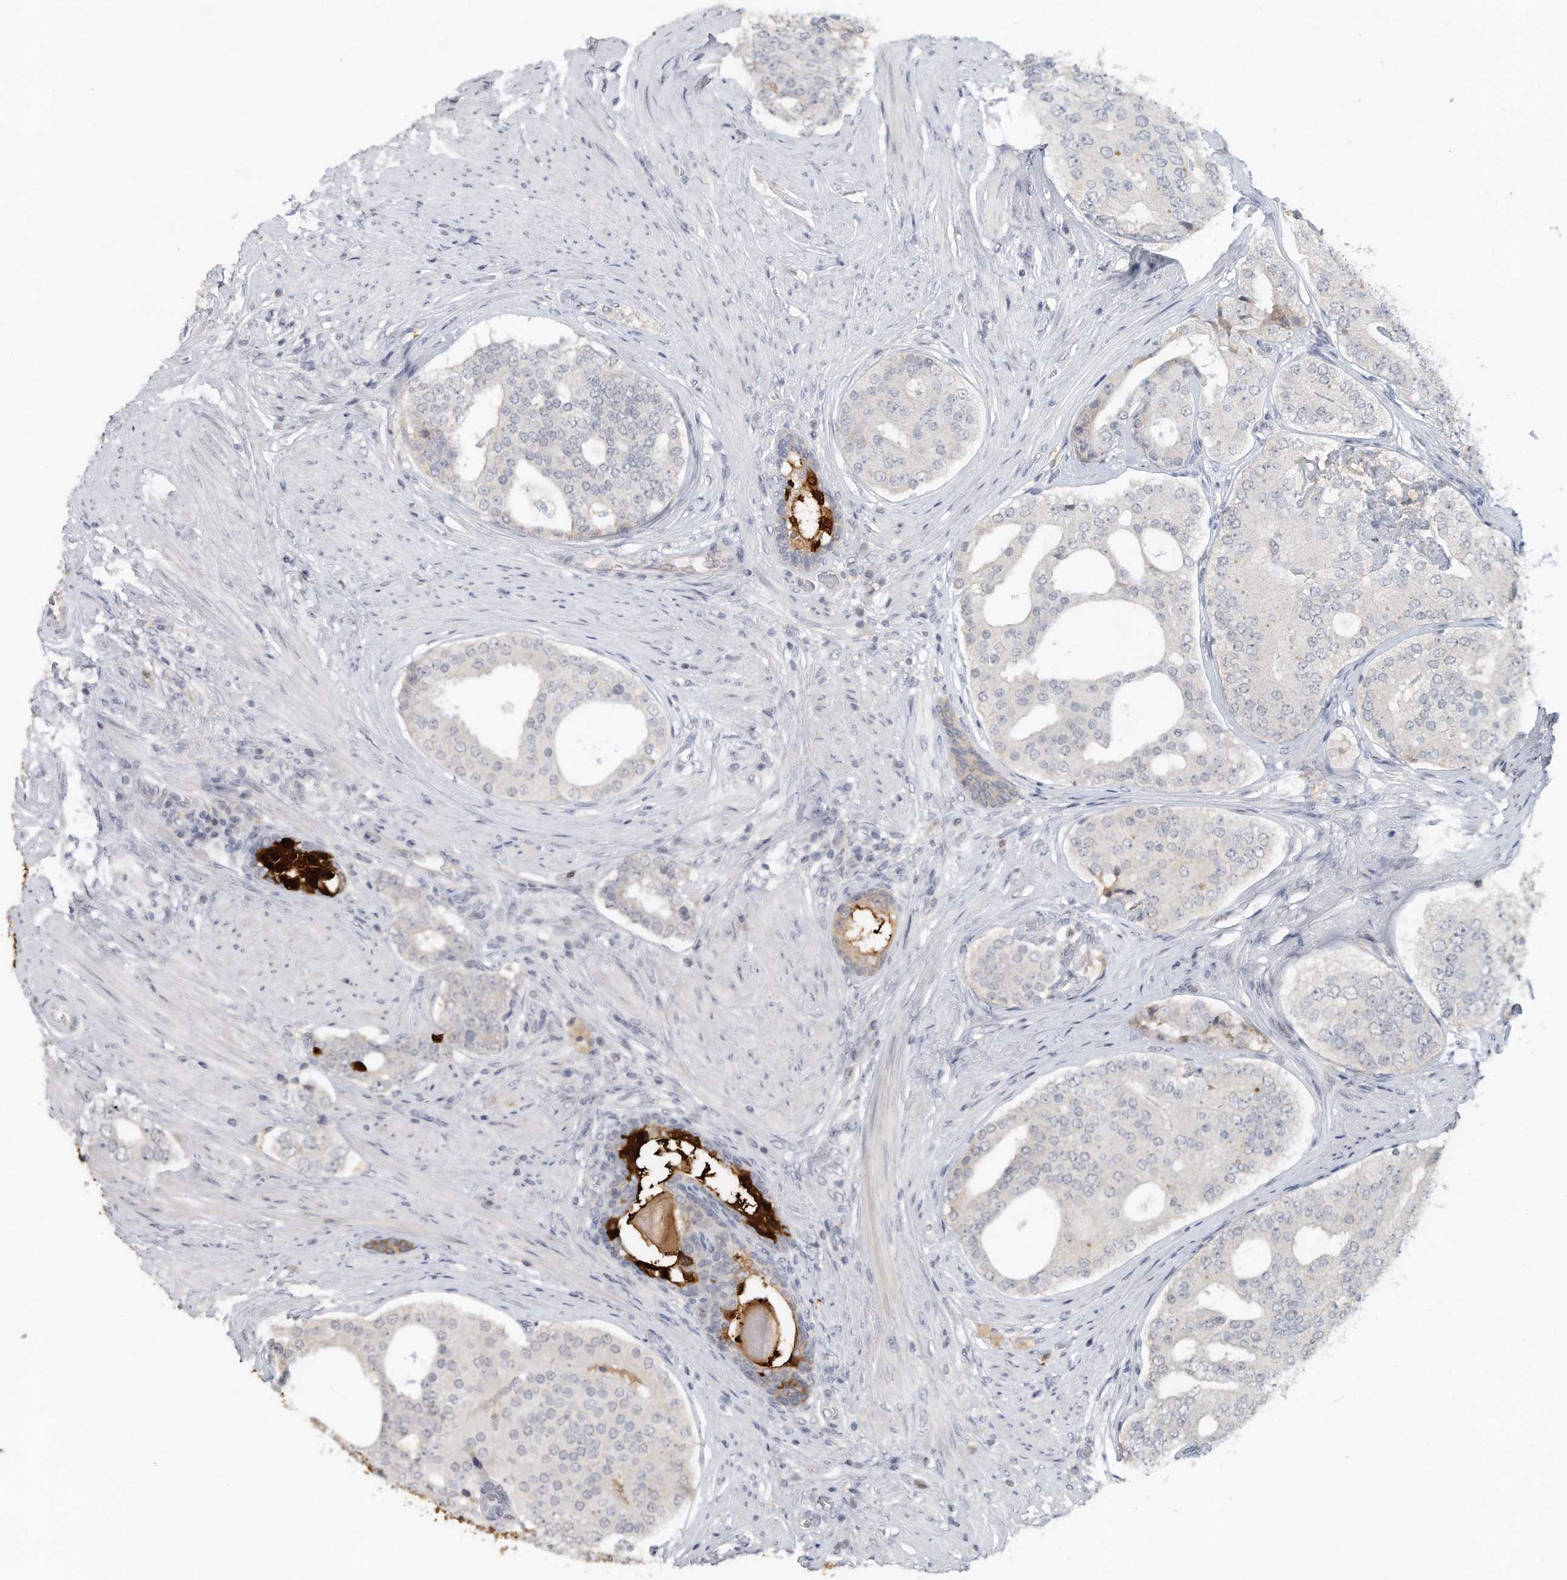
{"staining": {"intensity": "negative", "quantity": "none", "location": "none"}, "tissue": "prostate cancer", "cell_type": "Tumor cells", "image_type": "cancer", "snomed": [{"axis": "morphology", "description": "Adenocarcinoma, High grade"}, {"axis": "topography", "description": "Prostate"}], "caption": "DAB immunohistochemical staining of human adenocarcinoma (high-grade) (prostate) demonstrates no significant positivity in tumor cells. (Brightfield microscopy of DAB IHC at high magnification).", "gene": "DDX43", "patient": {"sex": "male", "age": 56}}